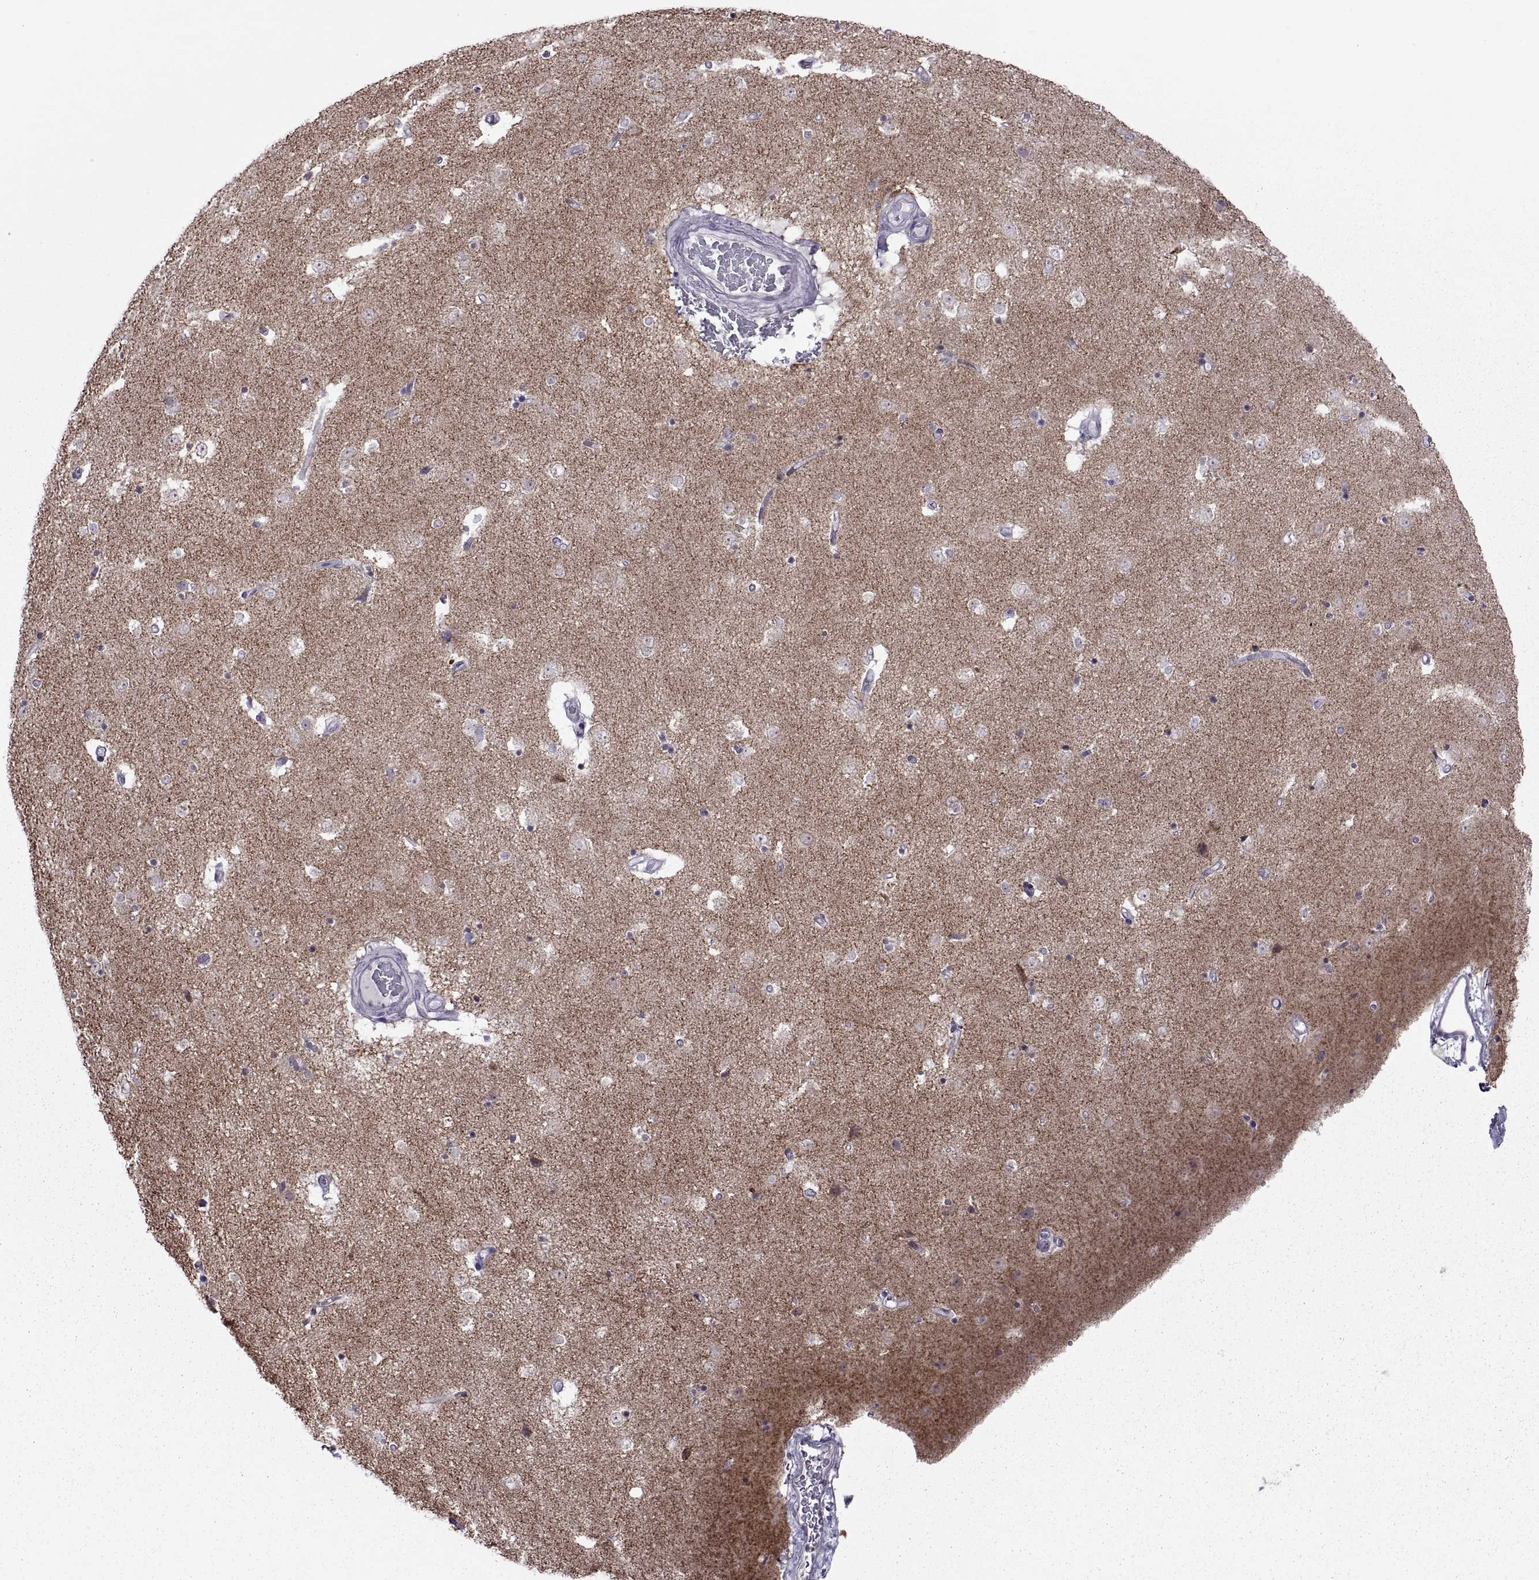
{"staining": {"intensity": "negative", "quantity": "none", "location": "none"}, "tissue": "caudate", "cell_type": "Glial cells", "image_type": "normal", "snomed": [{"axis": "morphology", "description": "Normal tissue, NOS"}, {"axis": "topography", "description": "Lateral ventricle wall"}], "caption": "Caudate was stained to show a protein in brown. There is no significant staining in glial cells. (DAB IHC visualized using brightfield microscopy, high magnification).", "gene": "ASIC2", "patient": {"sex": "male", "age": 51}}